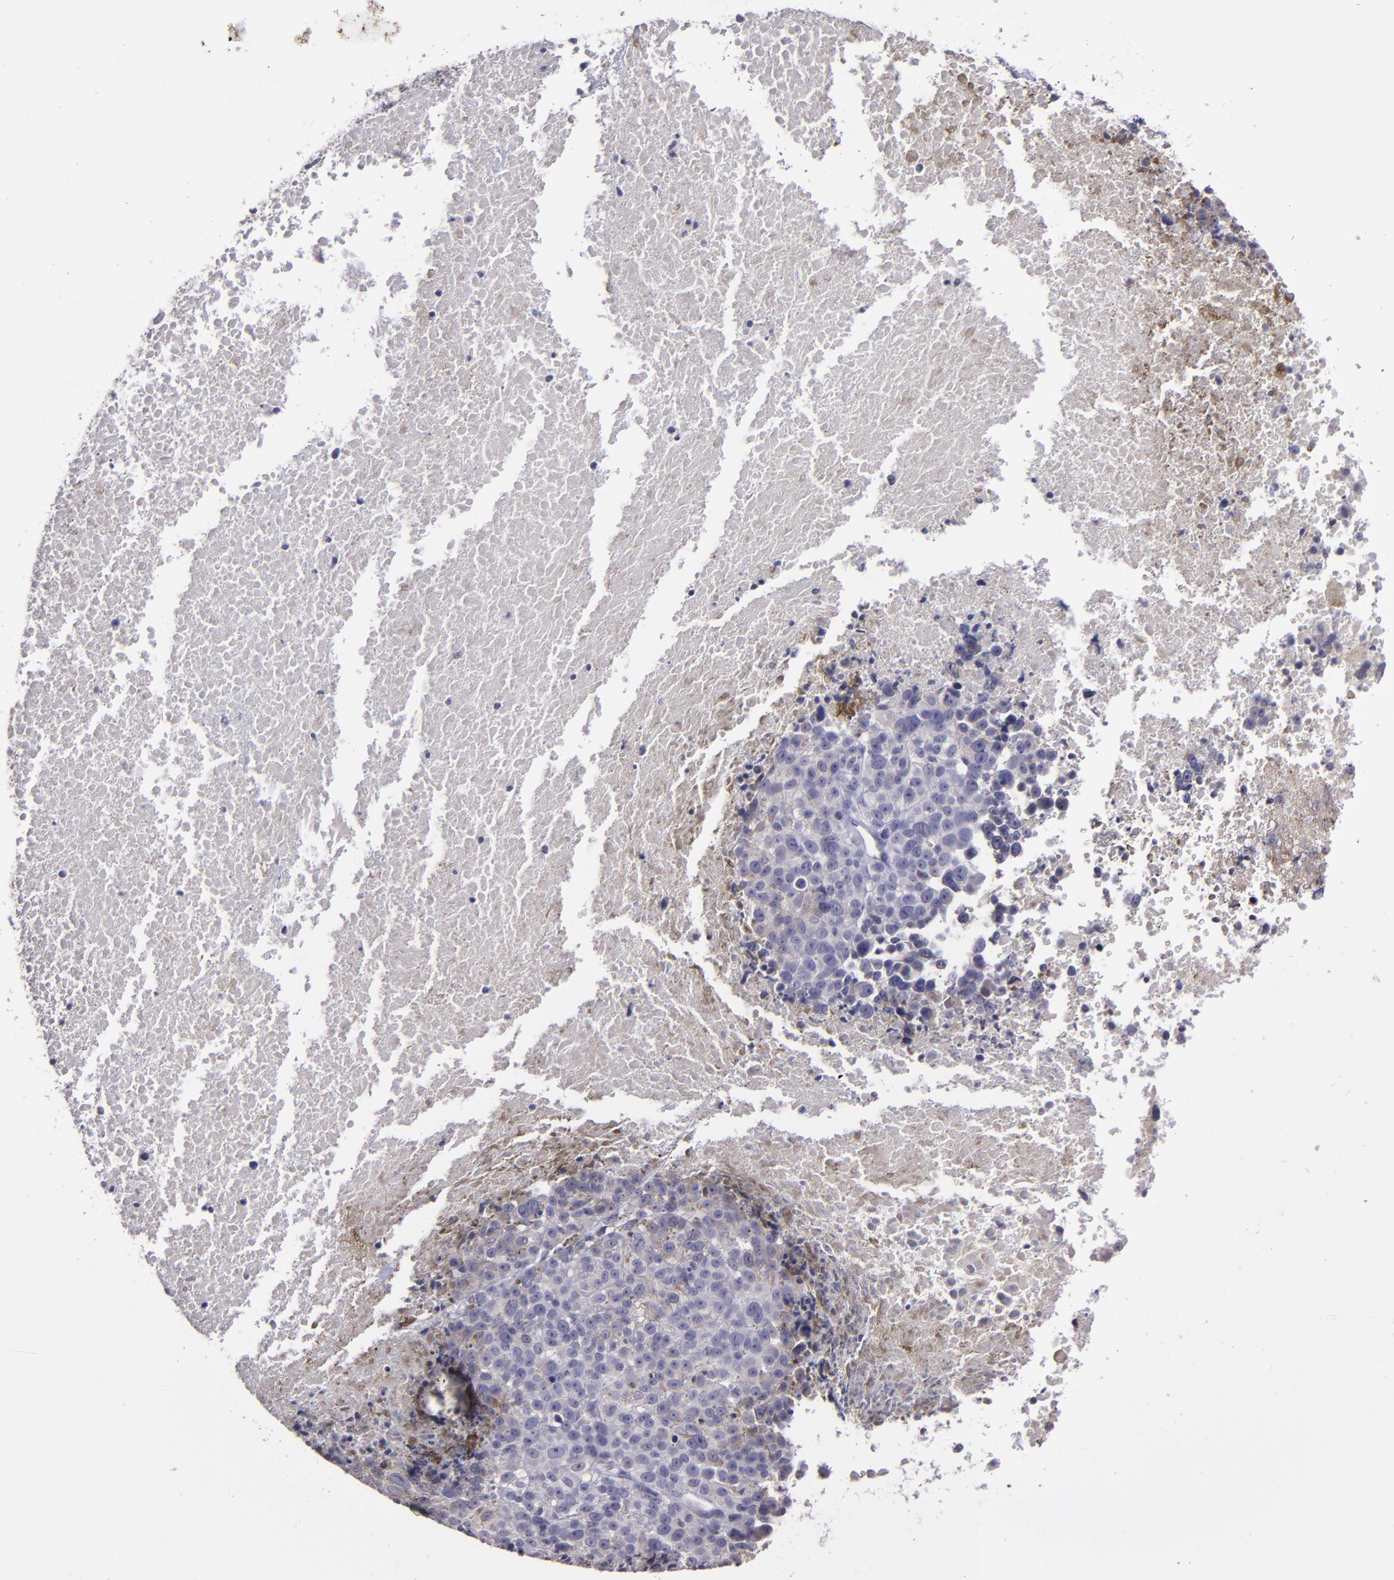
{"staining": {"intensity": "negative", "quantity": "none", "location": "none"}, "tissue": "melanoma", "cell_type": "Tumor cells", "image_type": "cancer", "snomed": [{"axis": "morphology", "description": "Malignant melanoma, Metastatic site"}, {"axis": "topography", "description": "Cerebral cortex"}], "caption": "IHC image of neoplastic tissue: malignant melanoma (metastatic site) stained with DAB exhibits no significant protein positivity in tumor cells.", "gene": "MASP1", "patient": {"sex": "female", "age": 52}}